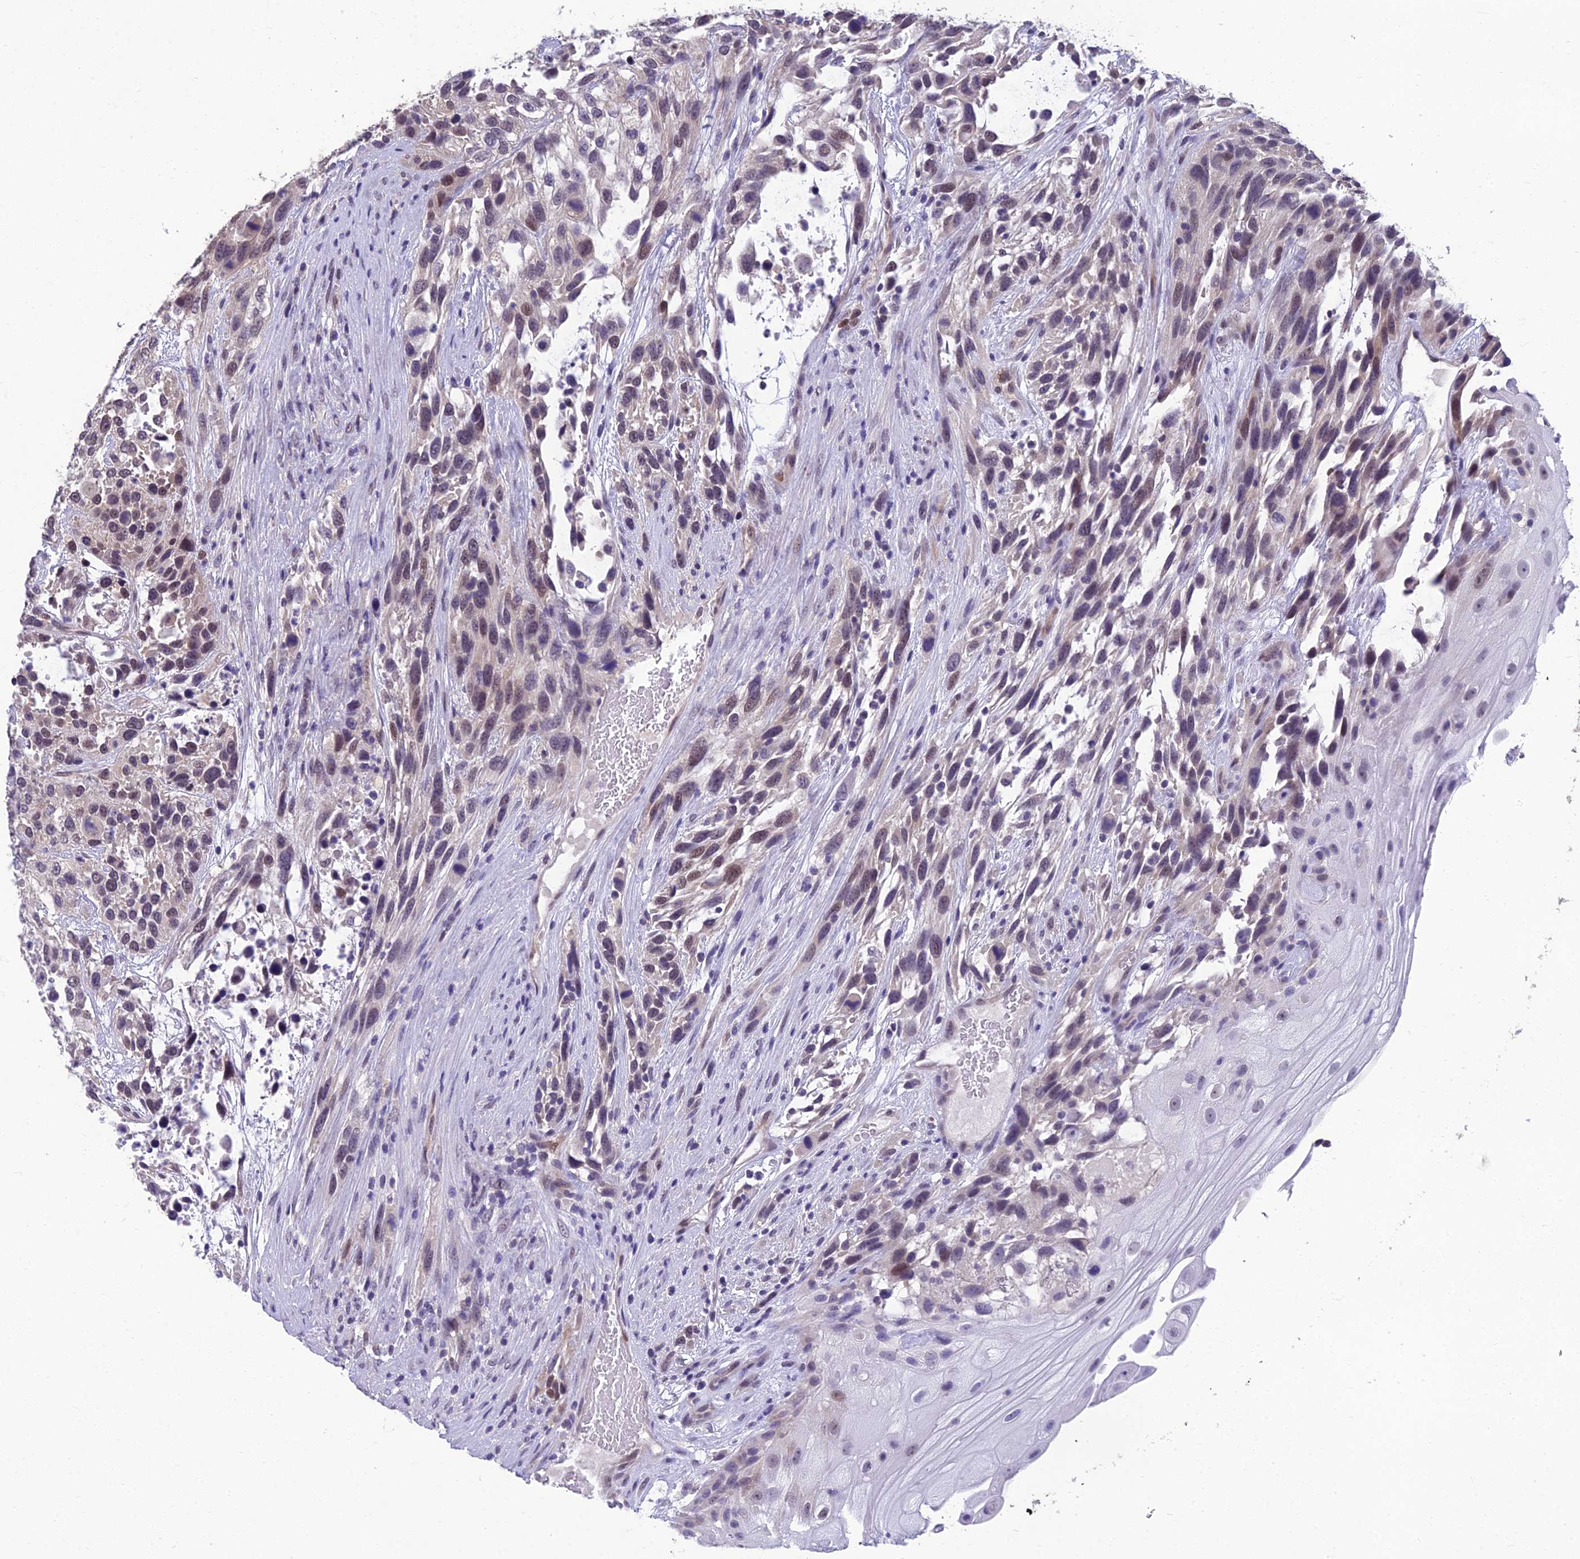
{"staining": {"intensity": "moderate", "quantity": "25%-75%", "location": "cytoplasmic/membranous,nuclear"}, "tissue": "urothelial cancer", "cell_type": "Tumor cells", "image_type": "cancer", "snomed": [{"axis": "morphology", "description": "Urothelial carcinoma, High grade"}, {"axis": "topography", "description": "Urinary bladder"}], "caption": "This is a histology image of immunohistochemistry (IHC) staining of urothelial cancer, which shows moderate expression in the cytoplasmic/membranous and nuclear of tumor cells.", "gene": "GRWD1", "patient": {"sex": "female", "age": 70}}